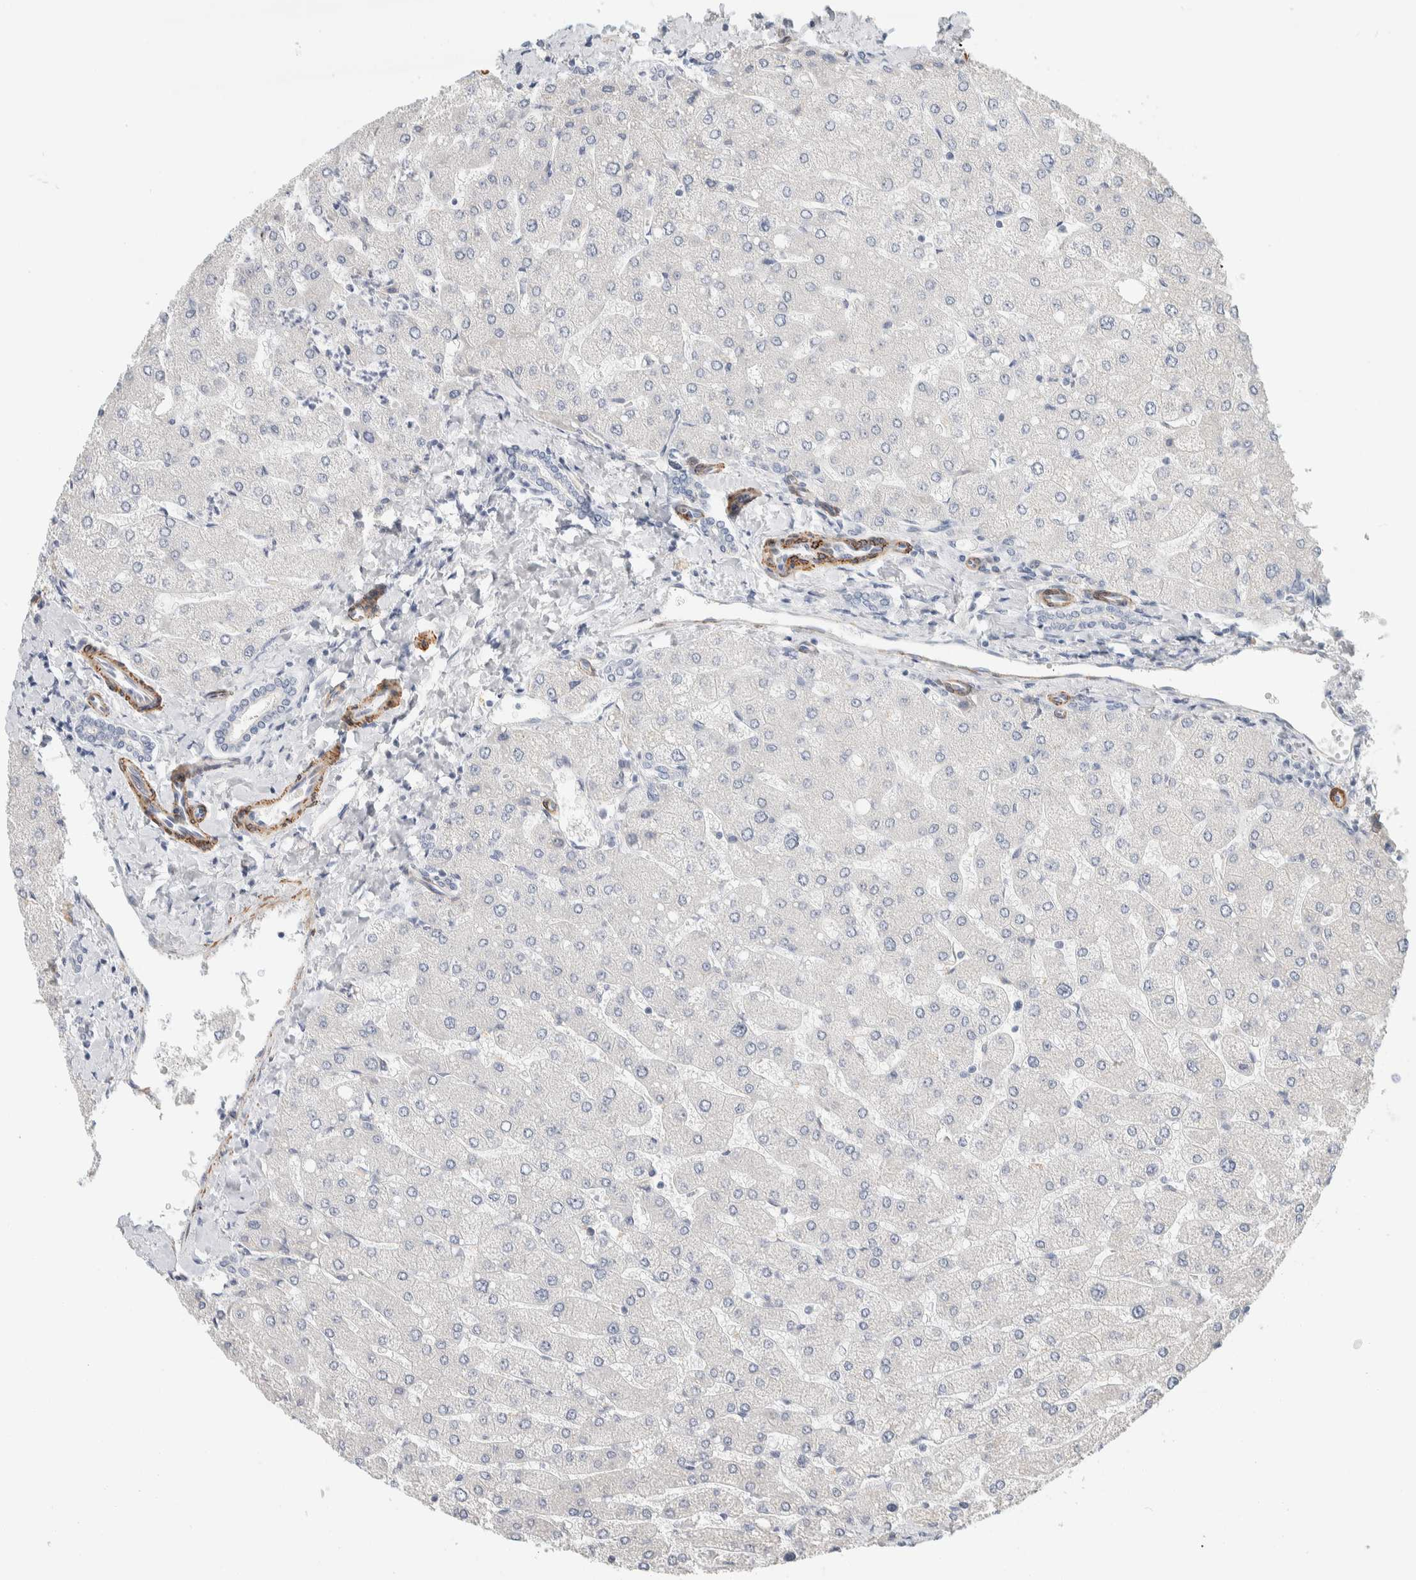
{"staining": {"intensity": "negative", "quantity": "none", "location": "none"}, "tissue": "liver", "cell_type": "Cholangiocytes", "image_type": "normal", "snomed": [{"axis": "morphology", "description": "Normal tissue, NOS"}, {"axis": "topography", "description": "Liver"}], "caption": "Liver stained for a protein using immunohistochemistry shows no staining cholangiocytes.", "gene": "CDR2", "patient": {"sex": "male", "age": 55}}